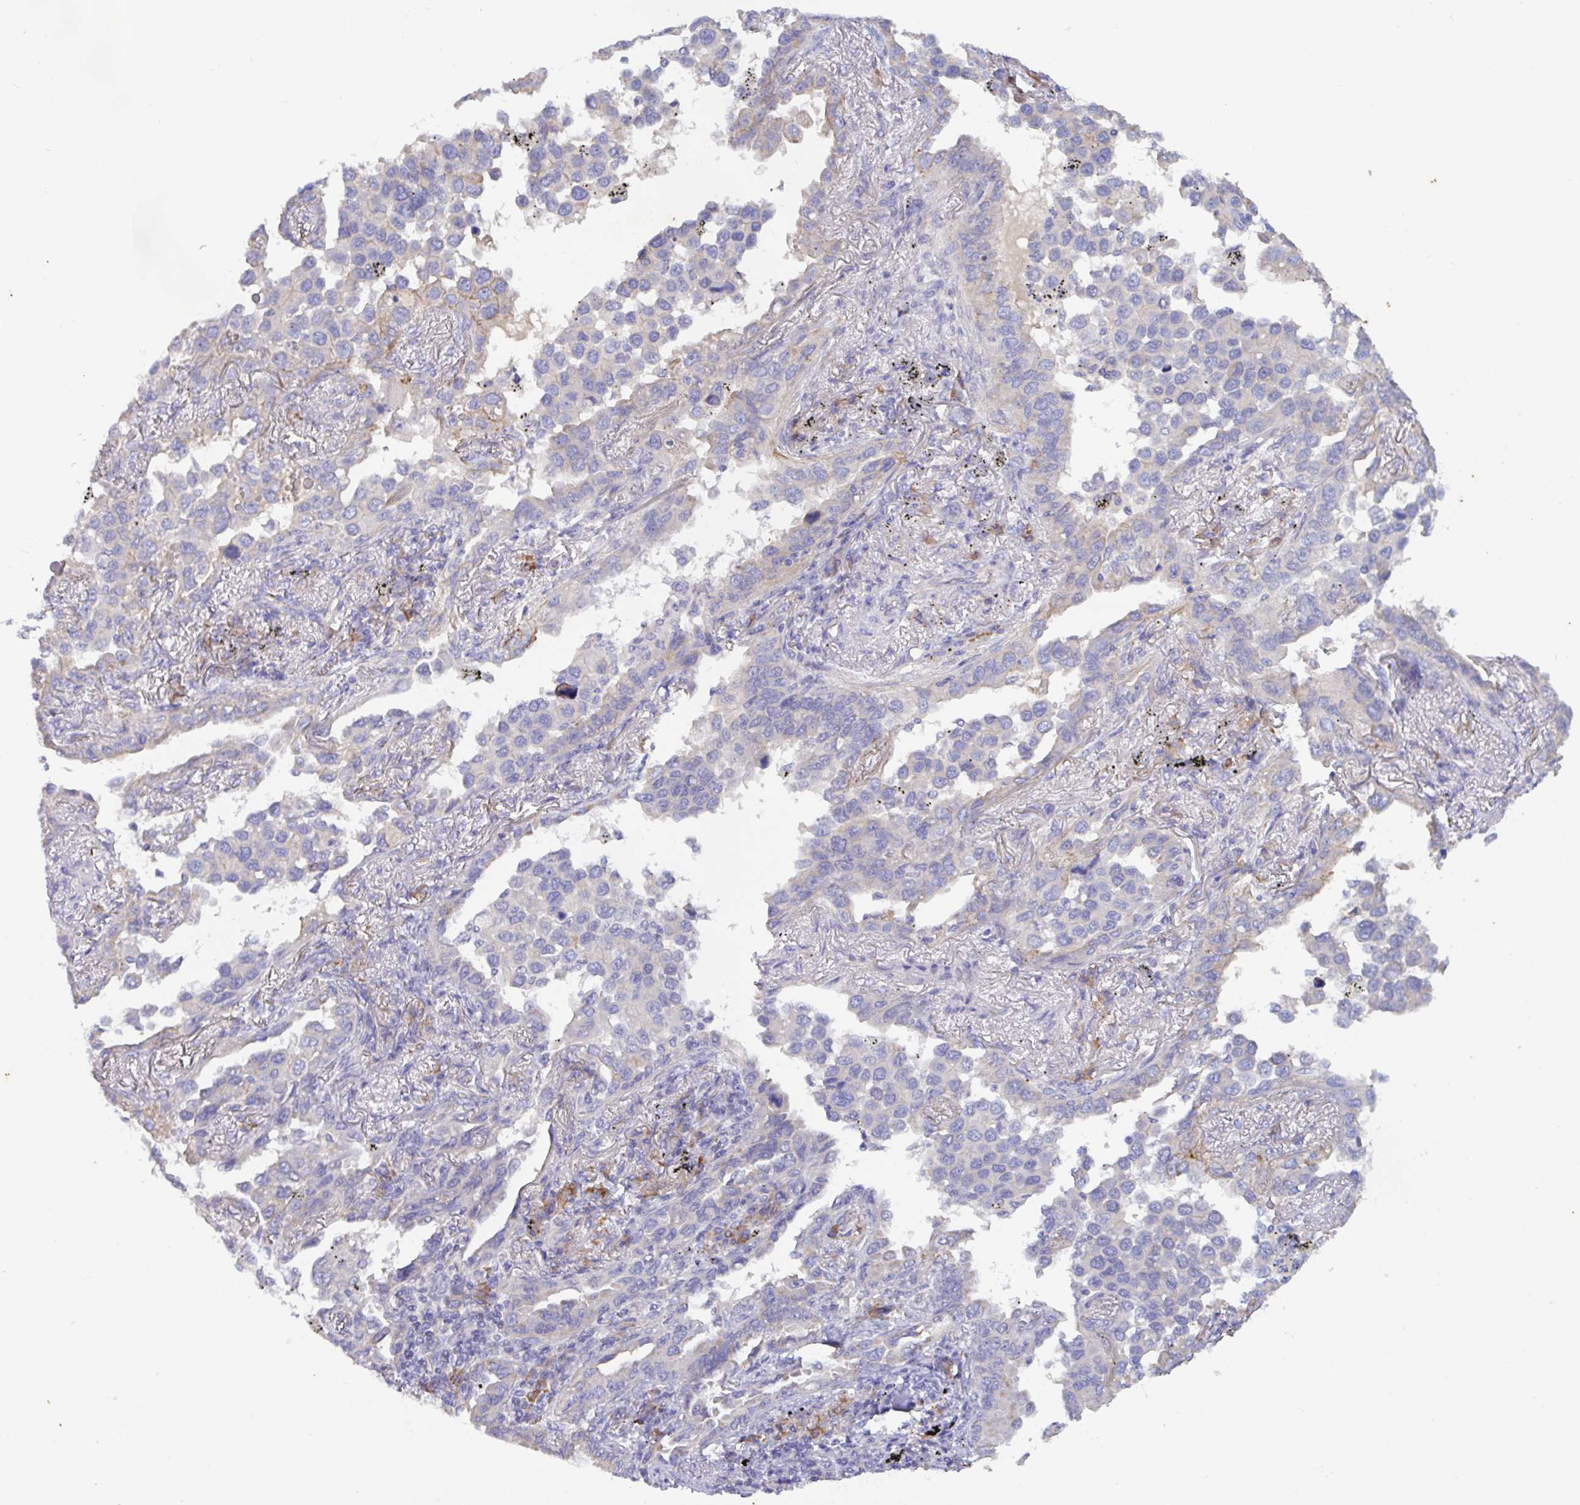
{"staining": {"intensity": "weak", "quantity": "<25%", "location": "cytoplasmic/membranous"}, "tissue": "lung cancer", "cell_type": "Tumor cells", "image_type": "cancer", "snomed": [{"axis": "morphology", "description": "Adenocarcinoma, NOS"}, {"axis": "topography", "description": "Lung"}], "caption": "There is no significant staining in tumor cells of lung cancer (adenocarcinoma).", "gene": "SLC66A1", "patient": {"sex": "male", "age": 67}}